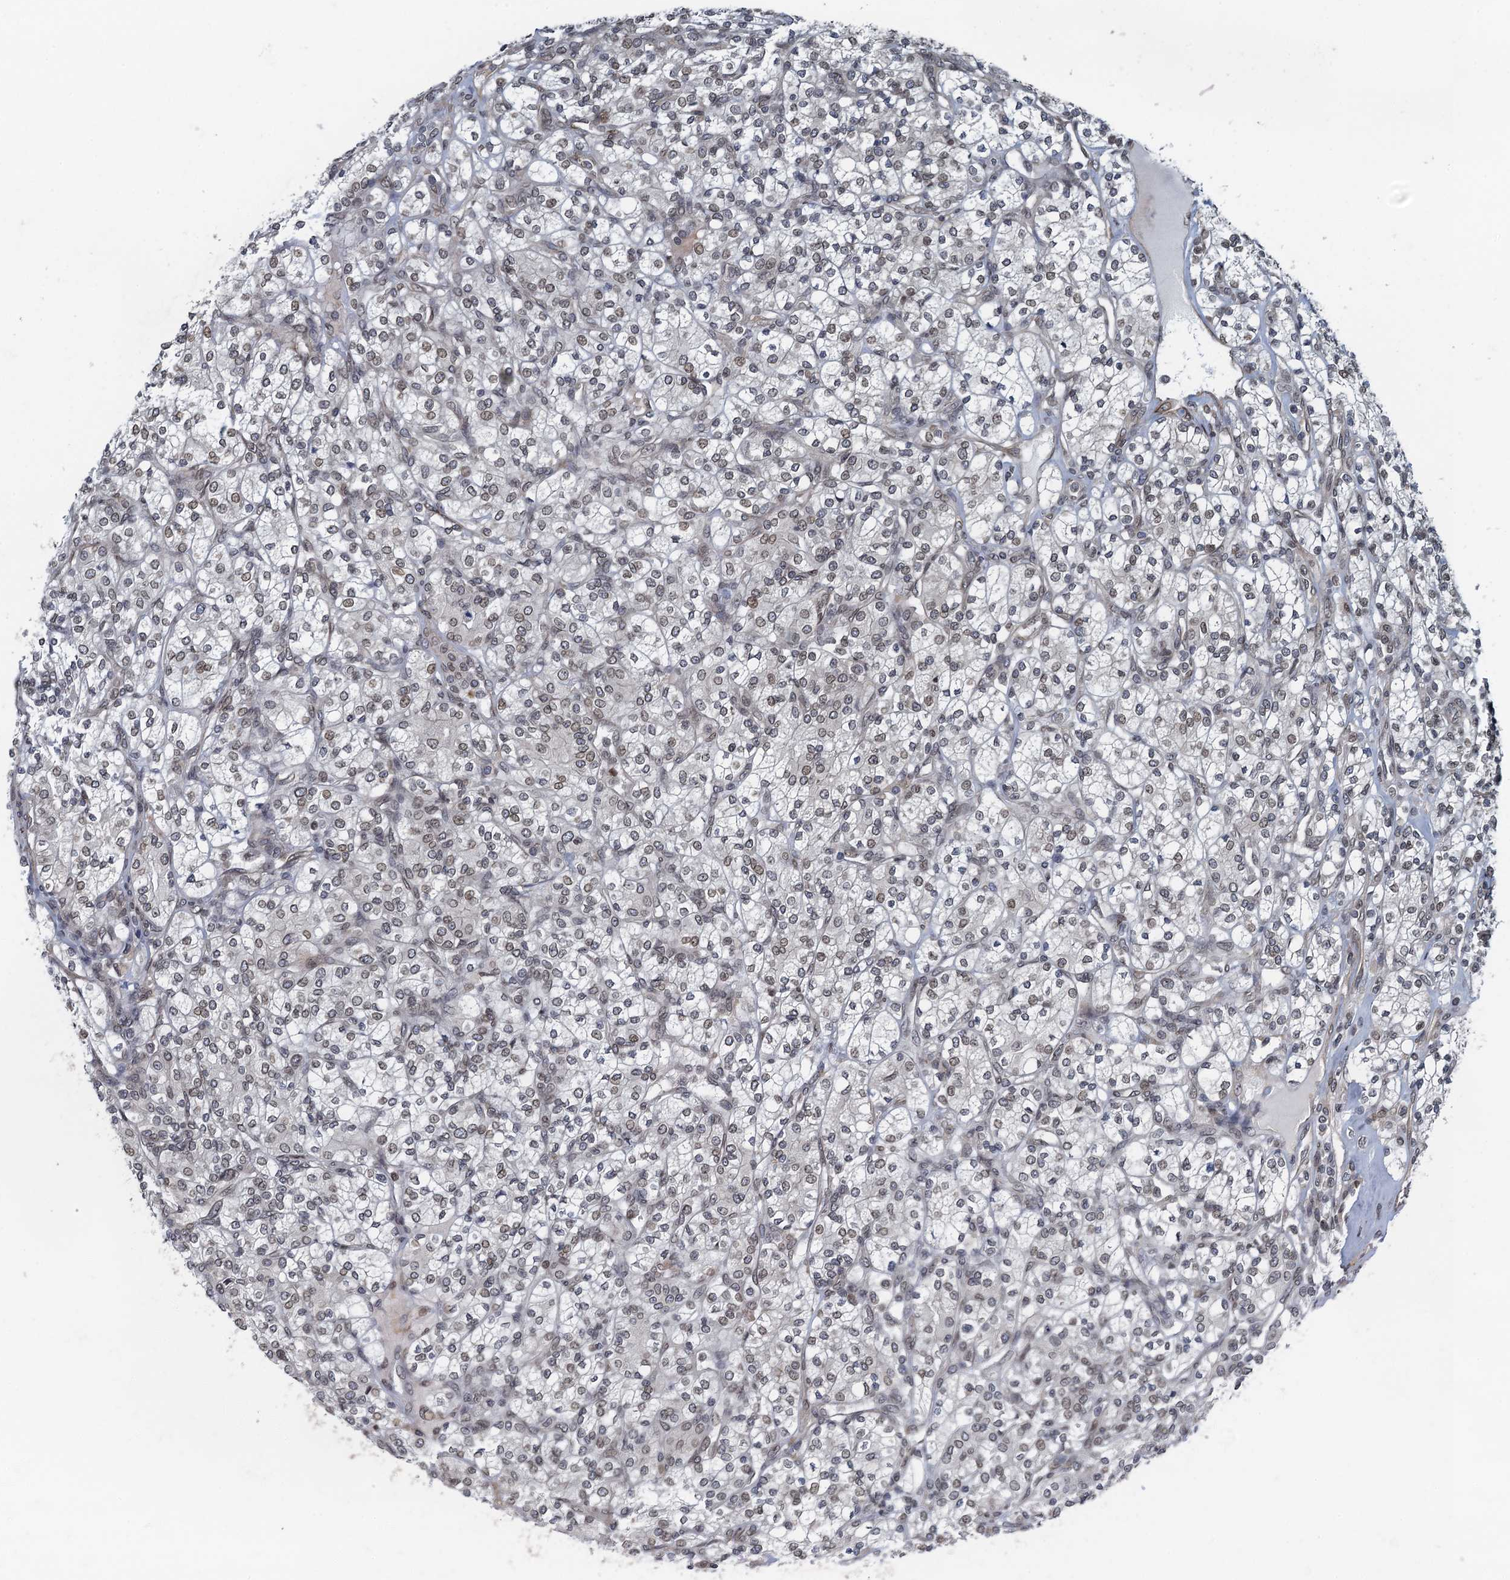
{"staining": {"intensity": "weak", "quantity": ">75%", "location": "cytoplasmic/membranous,nuclear"}, "tissue": "renal cancer", "cell_type": "Tumor cells", "image_type": "cancer", "snomed": [{"axis": "morphology", "description": "Adenocarcinoma, NOS"}, {"axis": "topography", "description": "Kidney"}], "caption": "Immunohistochemical staining of human adenocarcinoma (renal) shows low levels of weak cytoplasmic/membranous and nuclear protein expression in approximately >75% of tumor cells.", "gene": "CCDC34", "patient": {"sex": "male", "age": 77}}